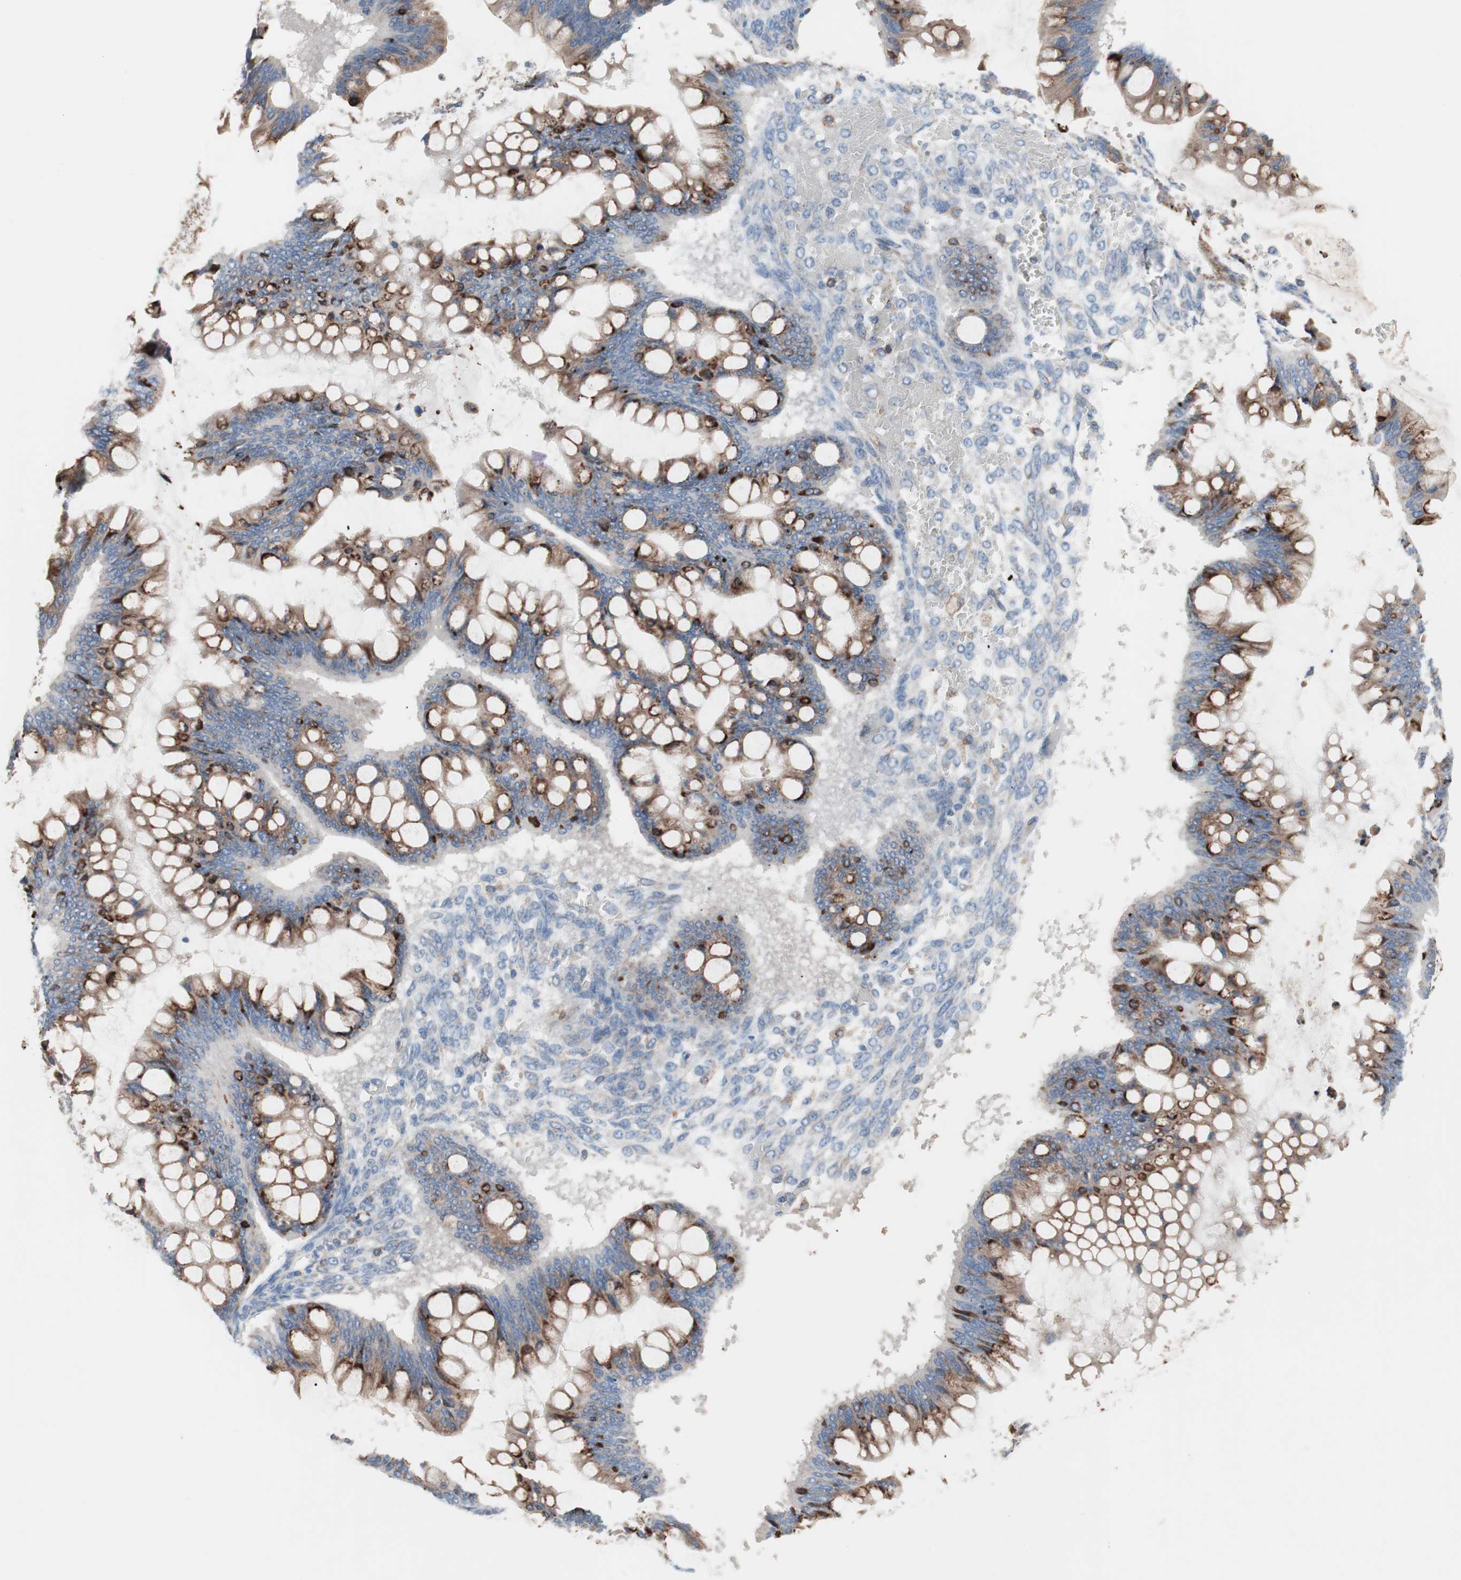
{"staining": {"intensity": "strong", "quantity": "25%-75%", "location": "cytoplasmic/membranous"}, "tissue": "ovarian cancer", "cell_type": "Tumor cells", "image_type": "cancer", "snomed": [{"axis": "morphology", "description": "Cystadenocarcinoma, mucinous, NOS"}, {"axis": "topography", "description": "Ovary"}], "caption": "The photomicrograph displays immunohistochemical staining of ovarian mucinous cystadenocarcinoma. There is strong cytoplasmic/membranous positivity is appreciated in approximately 25%-75% of tumor cells.", "gene": "SLC27A4", "patient": {"sex": "female", "age": 73}}